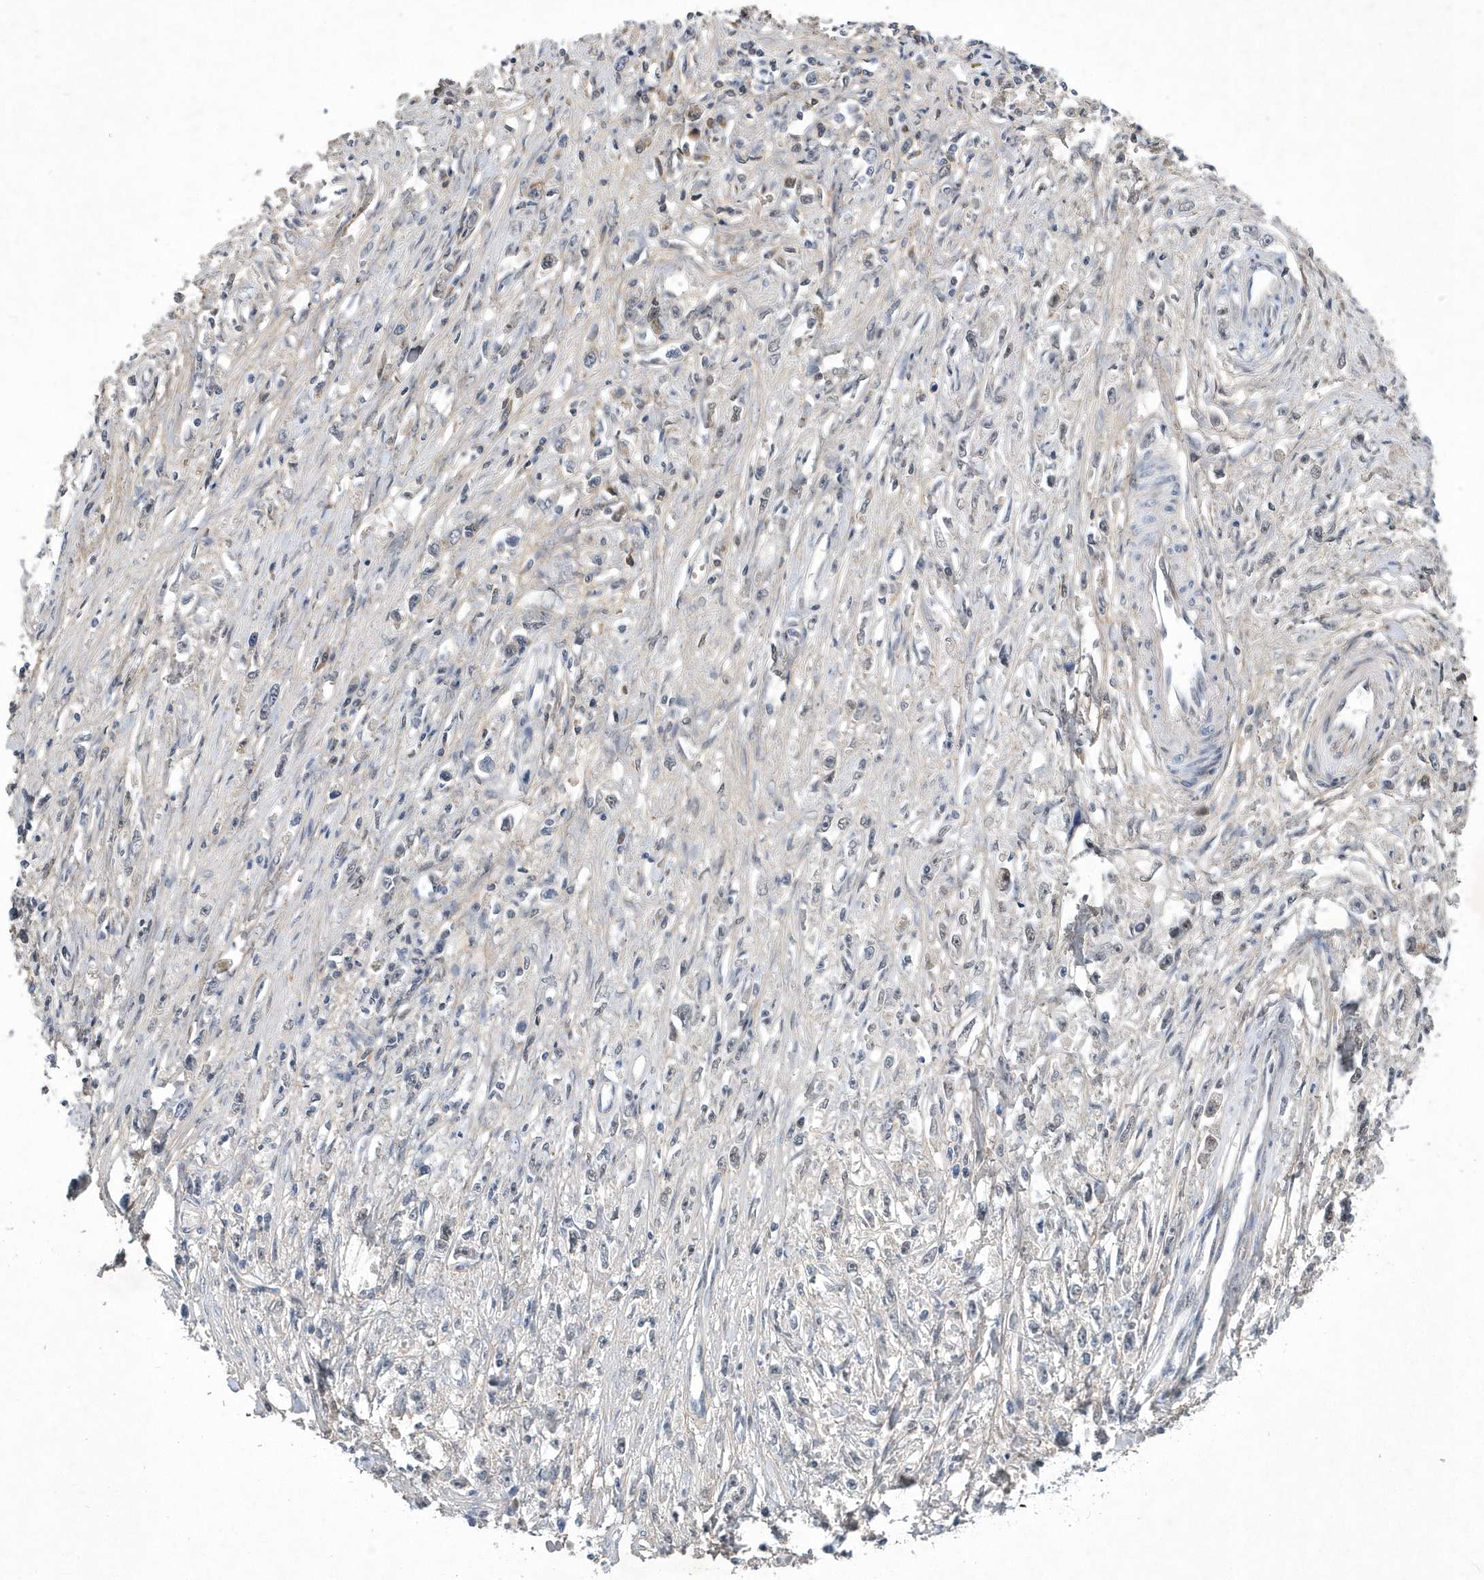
{"staining": {"intensity": "negative", "quantity": "none", "location": "none"}, "tissue": "stomach cancer", "cell_type": "Tumor cells", "image_type": "cancer", "snomed": [{"axis": "morphology", "description": "Adenocarcinoma, NOS"}, {"axis": "topography", "description": "Stomach"}], "caption": "High power microscopy photomicrograph of an immunohistochemistry image of stomach adenocarcinoma, revealing no significant positivity in tumor cells.", "gene": "FAM217A", "patient": {"sex": "female", "age": 59}}